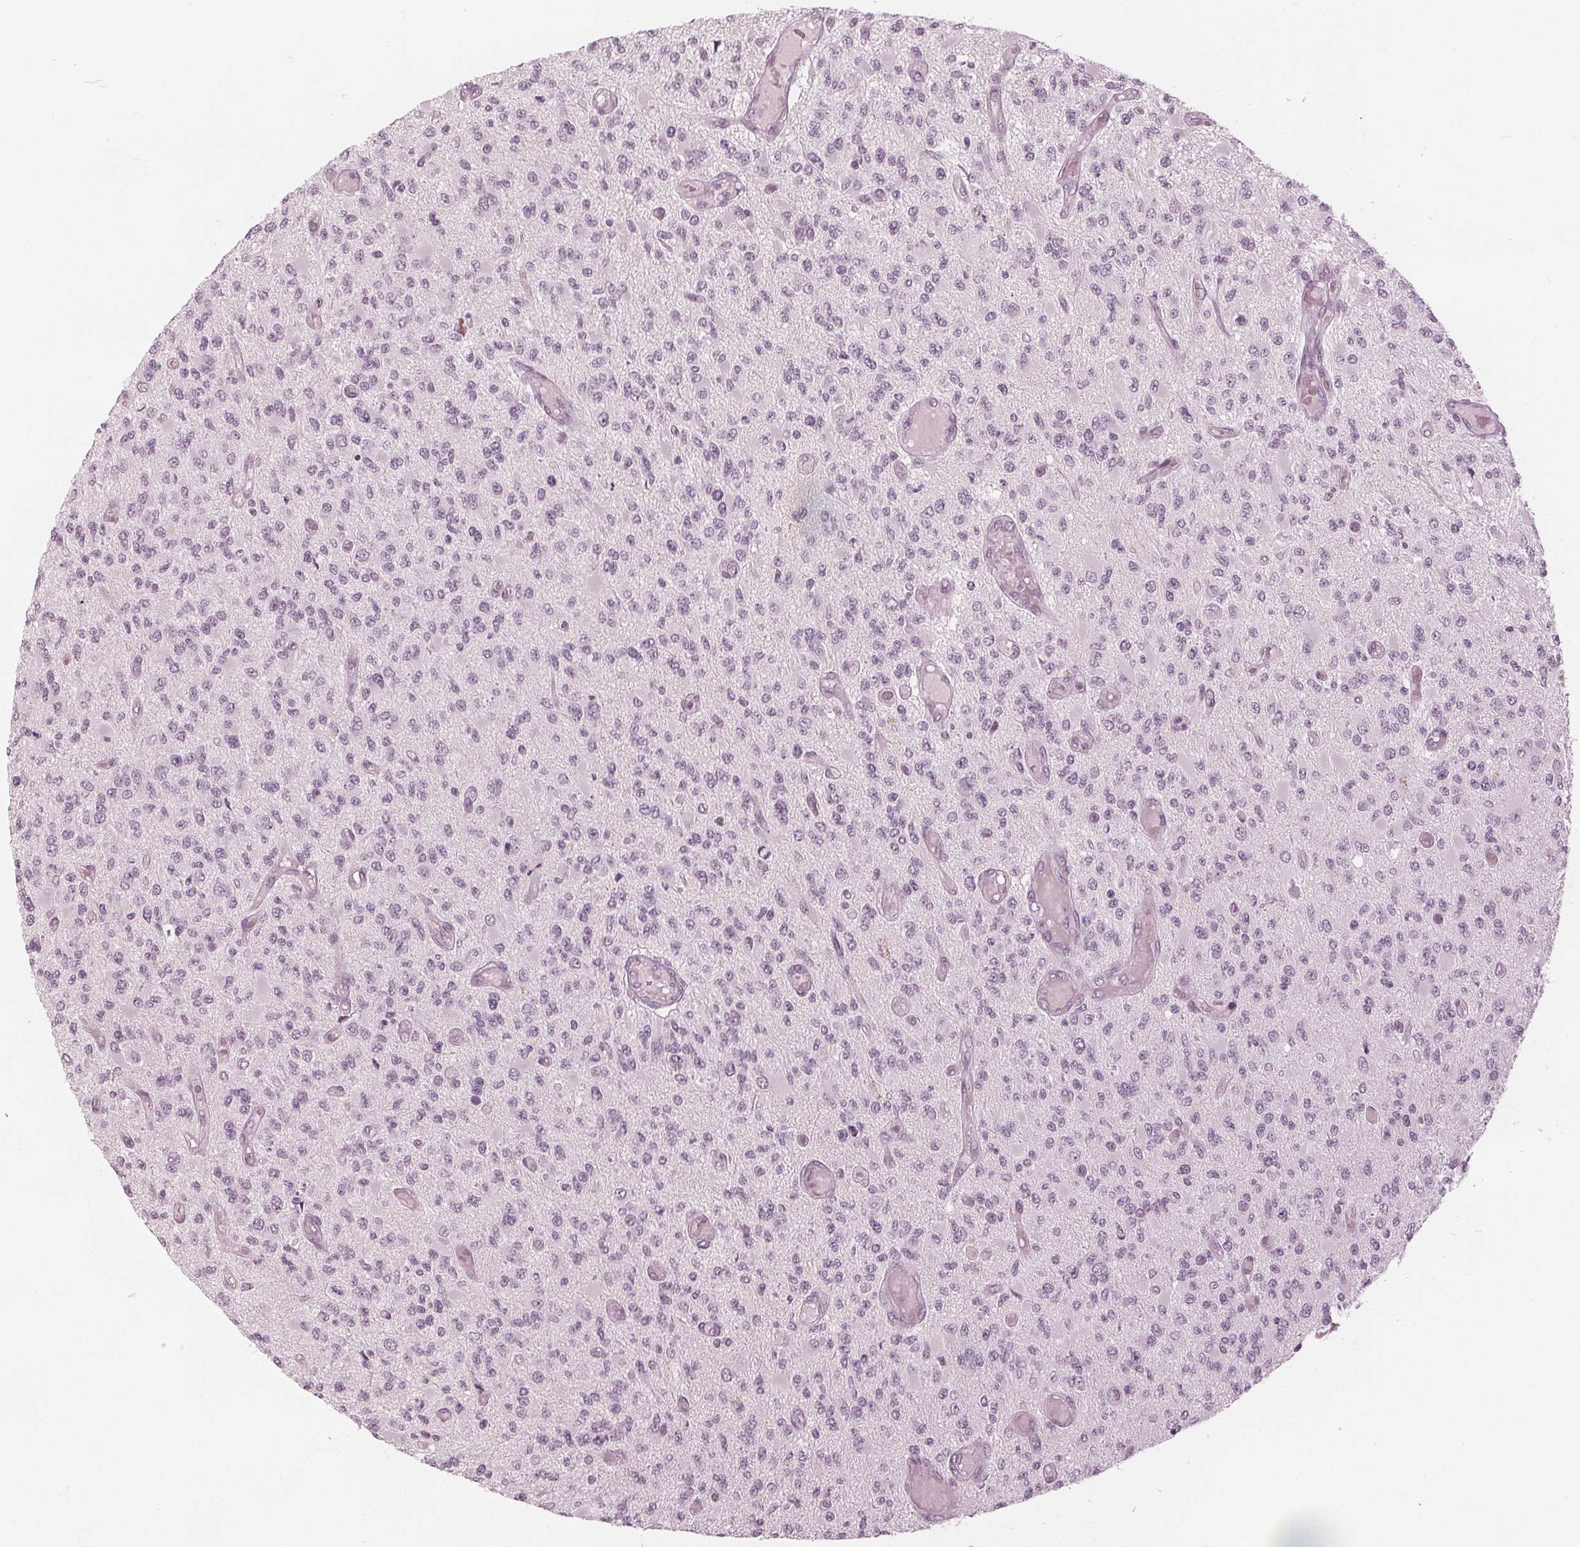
{"staining": {"intensity": "negative", "quantity": "none", "location": "none"}, "tissue": "glioma", "cell_type": "Tumor cells", "image_type": "cancer", "snomed": [{"axis": "morphology", "description": "Glioma, malignant, High grade"}, {"axis": "topography", "description": "Brain"}], "caption": "High magnification brightfield microscopy of malignant glioma (high-grade) stained with DAB (brown) and counterstained with hematoxylin (blue): tumor cells show no significant expression. (DAB immunohistochemistry visualized using brightfield microscopy, high magnification).", "gene": "PAEP", "patient": {"sex": "female", "age": 63}}